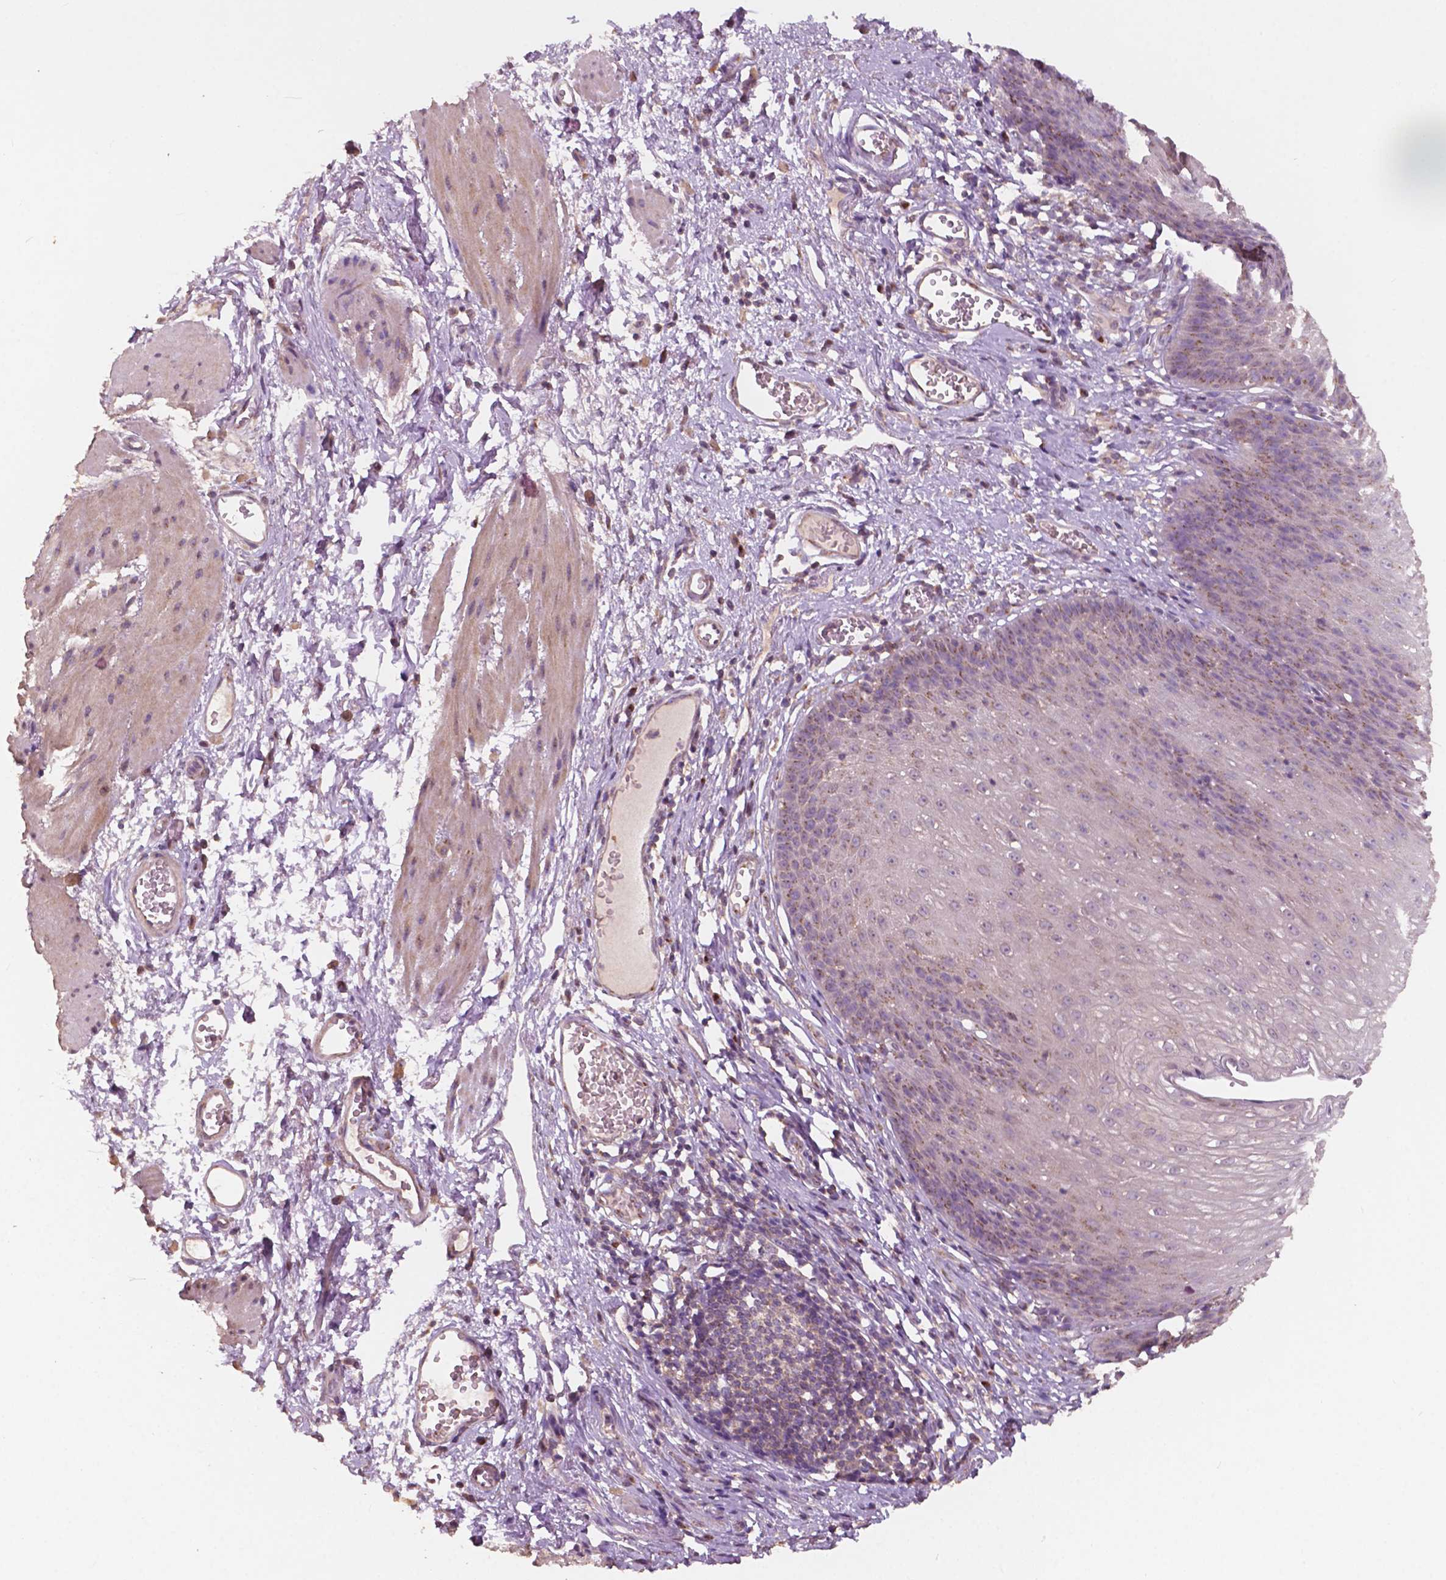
{"staining": {"intensity": "weak", "quantity": "25%-75%", "location": "cytoplasmic/membranous"}, "tissue": "esophagus", "cell_type": "Squamous epithelial cells", "image_type": "normal", "snomed": [{"axis": "morphology", "description": "Normal tissue, NOS"}, {"axis": "topography", "description": "Esophagus"}], "caption": "DAB immunohistochemical staining of benign esophagus reveals weak cytoplasmic/membranous protein staining in approximately 25%-75% of squamous epithelial cells. Nuclei are stained in blue.", "gene": "CHPT1", "patient": {"sex": "male", "age": 72}}